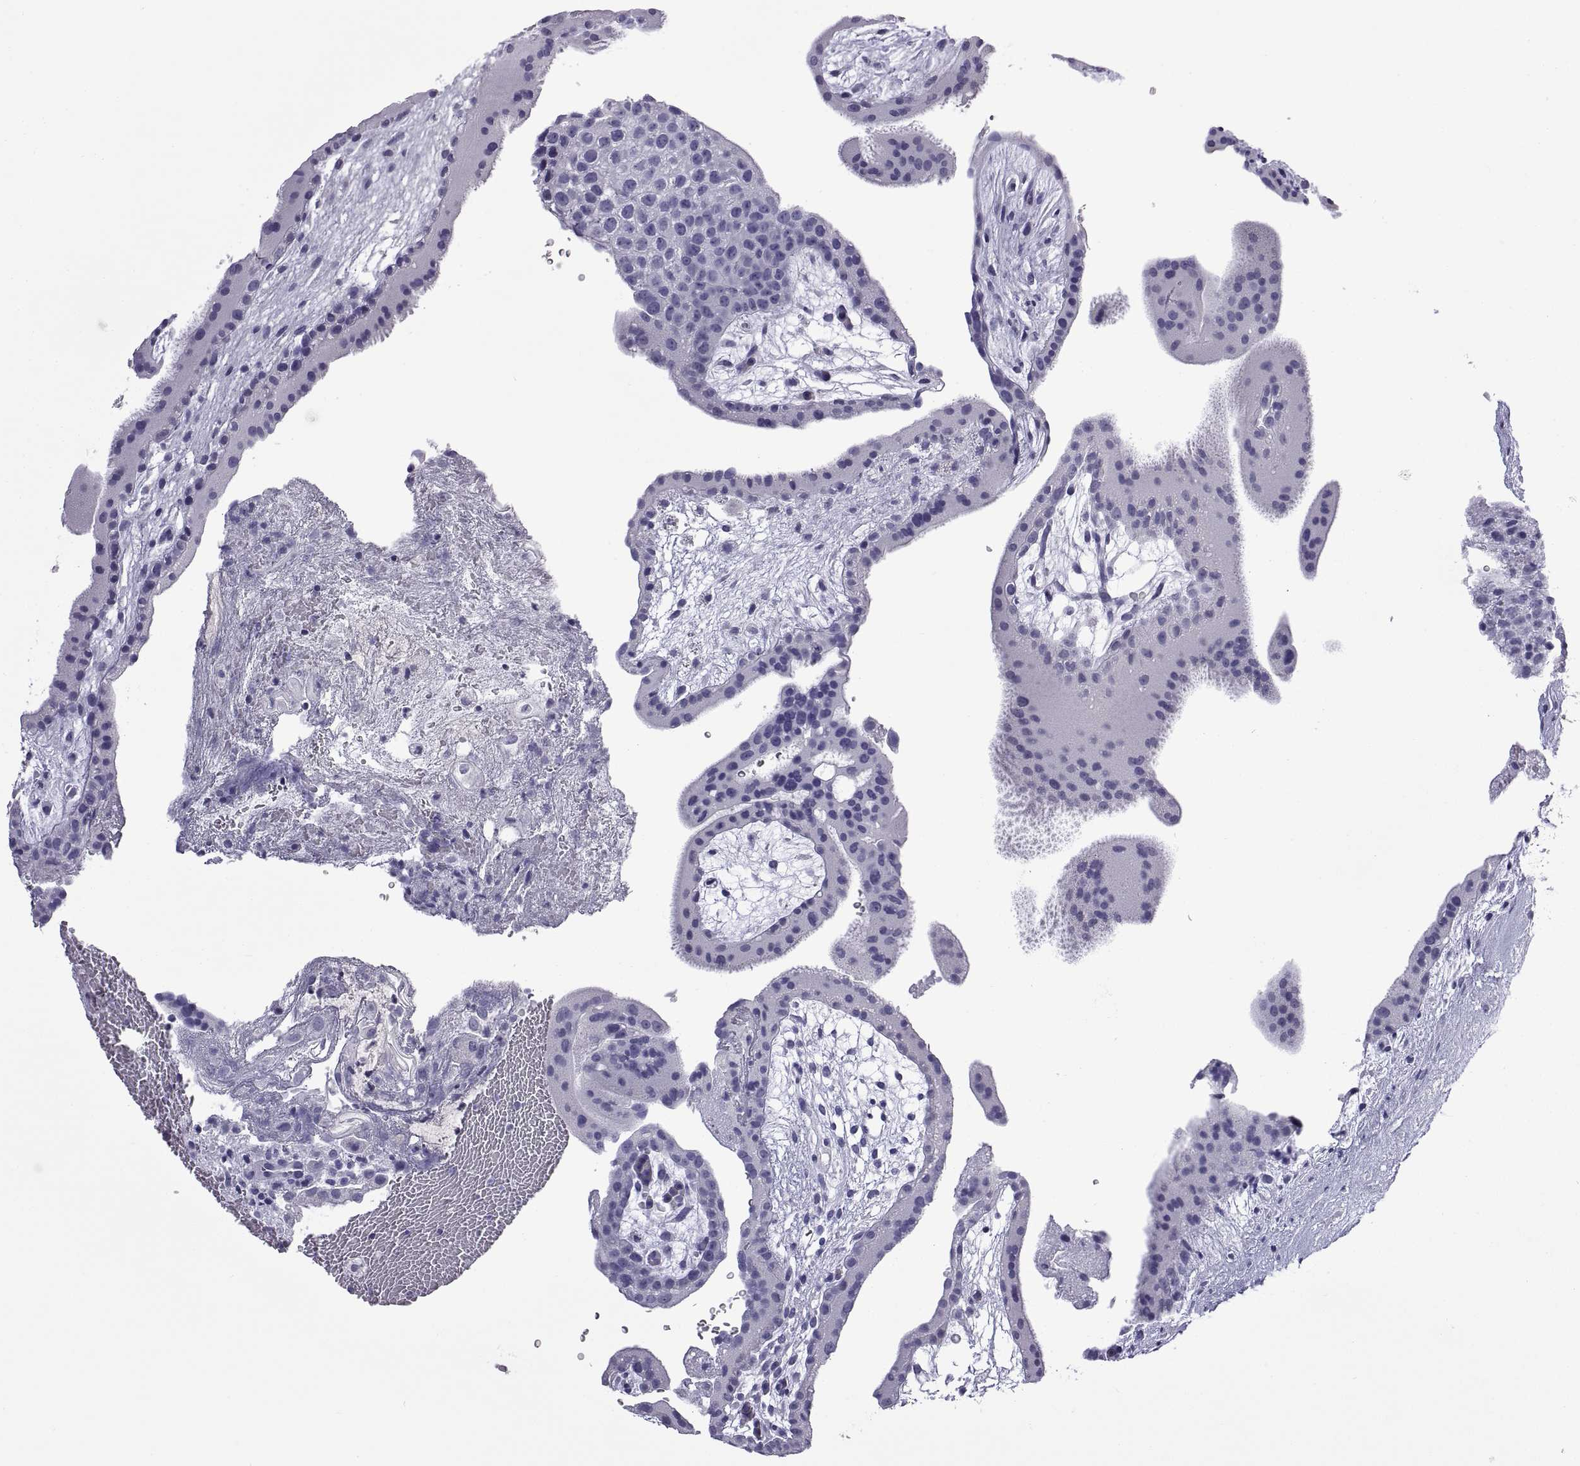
{"staining": {"intensity": "negative", "quantity": "none", "location": "none"}, "tissue": "placenta", "cell_type": "Decidual cells", "image_type": "normal", "snomed": [{"axis": "morphology", "description": "Normal tissue, NOS"}, {"axis": "topography", "description": "Placenta"}], "caption": "Immunohistochemical staining of unremarkable placenta demonstrates no significant positivity in decidual cells. (DAB (3,3'-diaminobenzidine) immunohistochemistry visualized using brightfield microscopy, high magnification).", "gene": "CRISP1", "patient": {"sex": "female", "age": 19}}